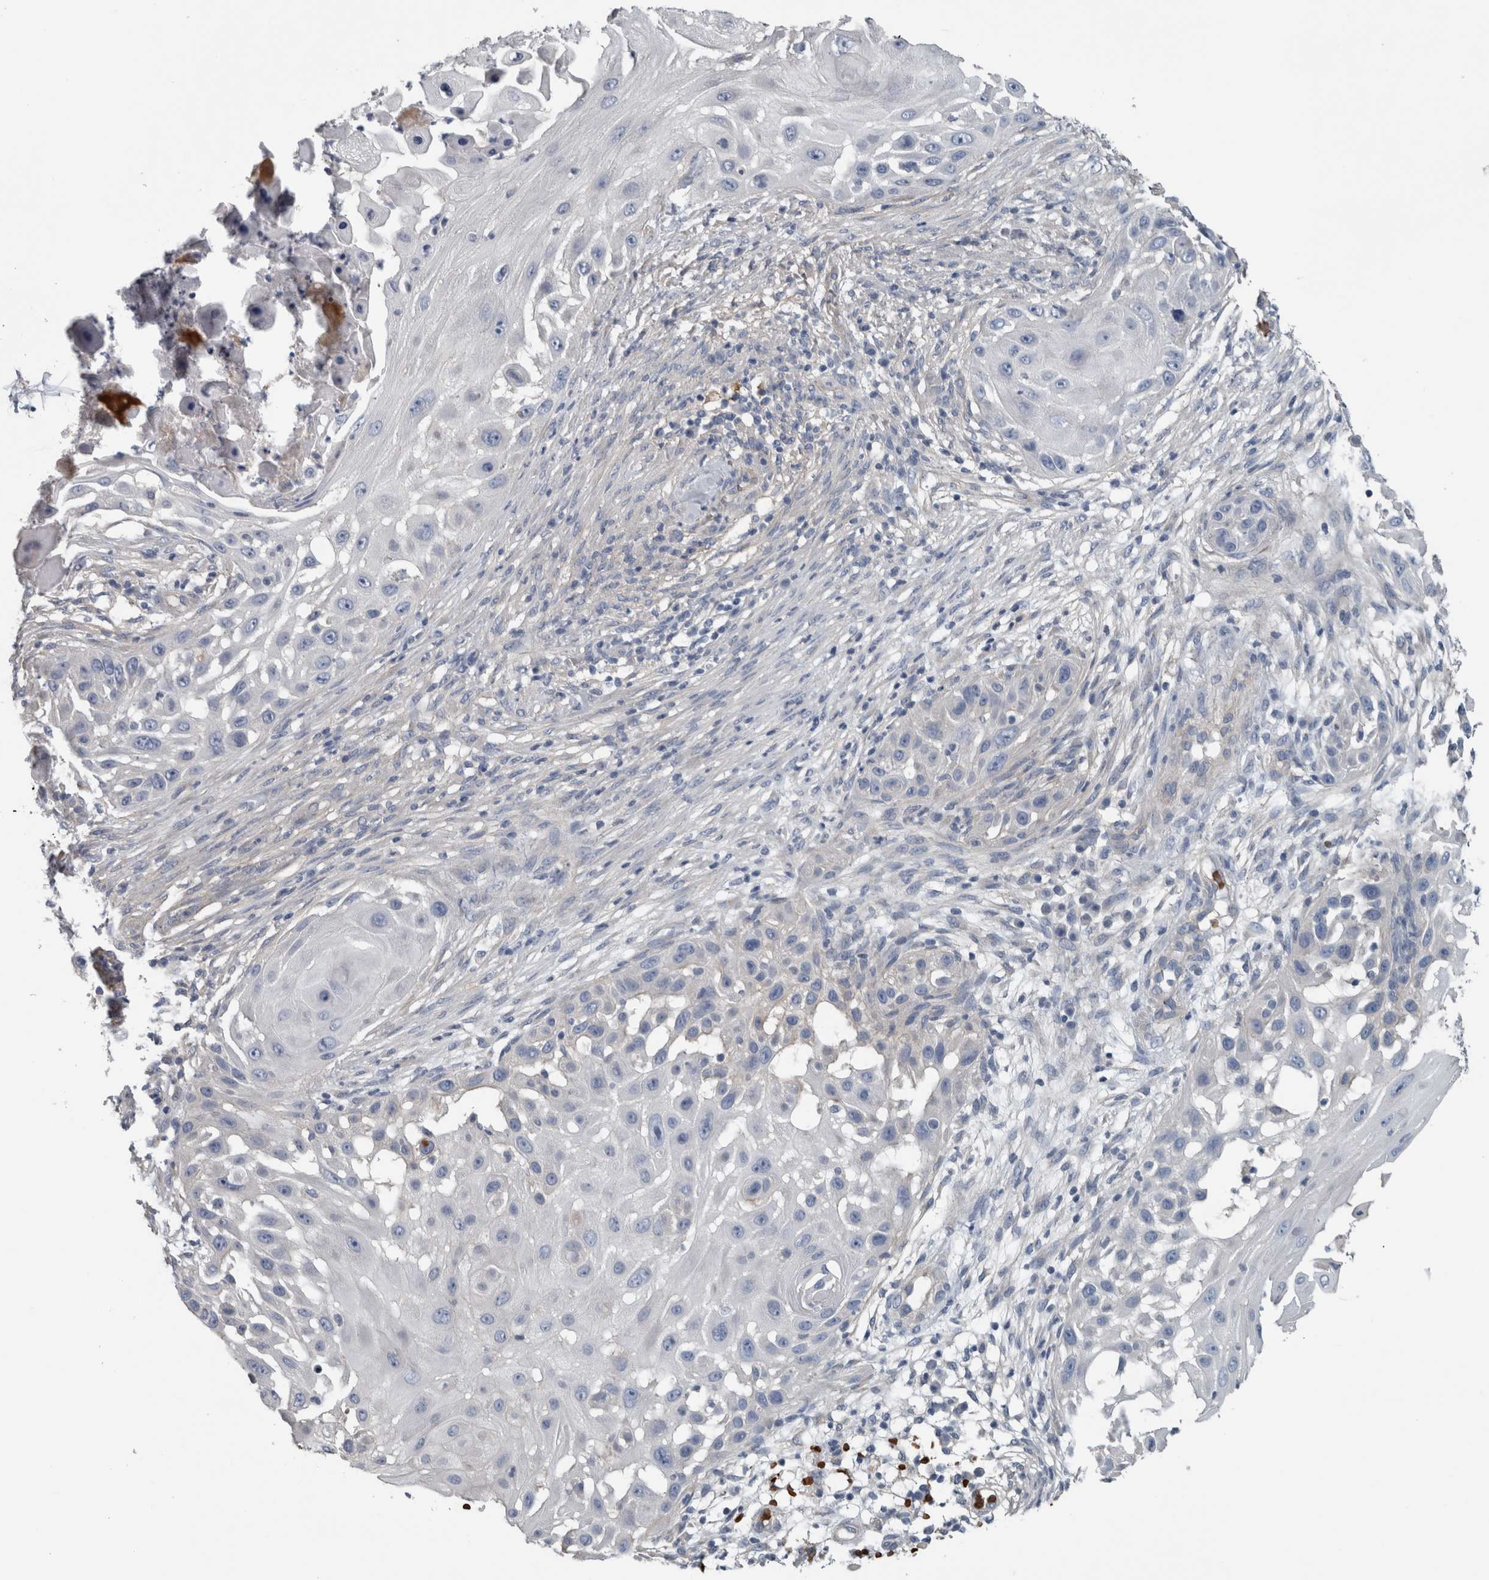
{"staining": {"intensity": "negative", "quantity": "none", "location": "none"}, "tissue": "skin cancer", "cell_type": "Tumor cells", "image_type": "cancer", "snomed": [{"axis": "morphology", "description": "Squamous cell carcinoma, NOS"}, {"axis": "topography", "description": "Skin"}], "caption": "Protein analysis of skin squamous cell carcinoma exhibits no significant expression in tumor cells.", "gene": "SH3GL2", "patient": {"sex": "female", "age": 44}}